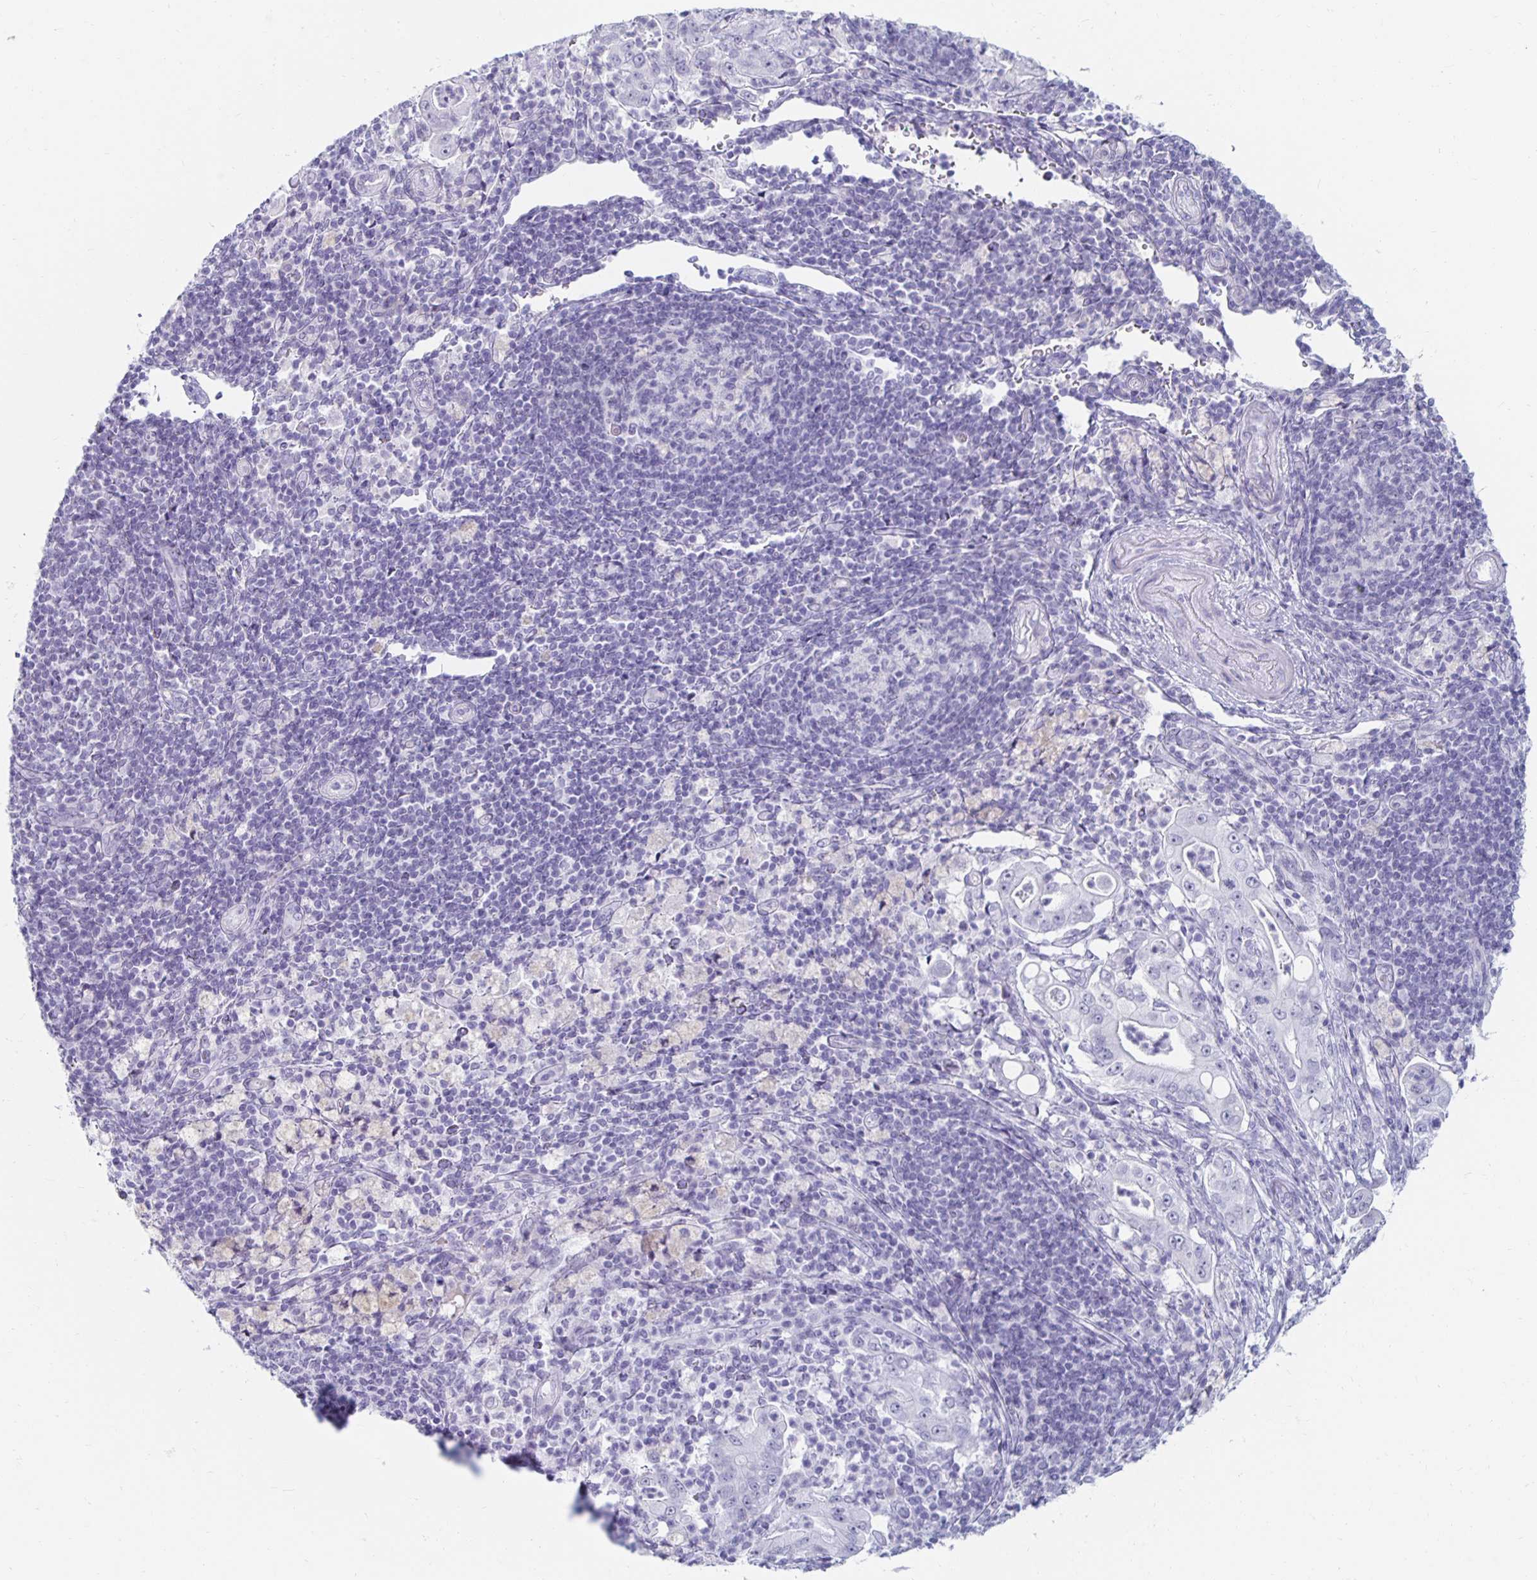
{"staining": {"intensity": "negative", "quantity": "none", "location": "none"}, "tissue": "pancreatic cancer", "cell_type": "Tumor cells", "image_type": "cancer", "snomed": [{"axis": "morphology", "description": "Adenocarcinoma, NOS"}, {"axis": "topography", "description": "Pancreas"}], "caption": "Immunohistochemical staining of human pancreatic cancer demonstrates no significant expression in tumor cells. The staining was performed using DAB (3,3'-diaminobenzidine) to visualize the protein expression in brown, while the nuclei were stained in blue with hematoxylin (Magnification: 20x).", "gene": "KCNQ2", "patient": {"sex": "male", "age": 71}}